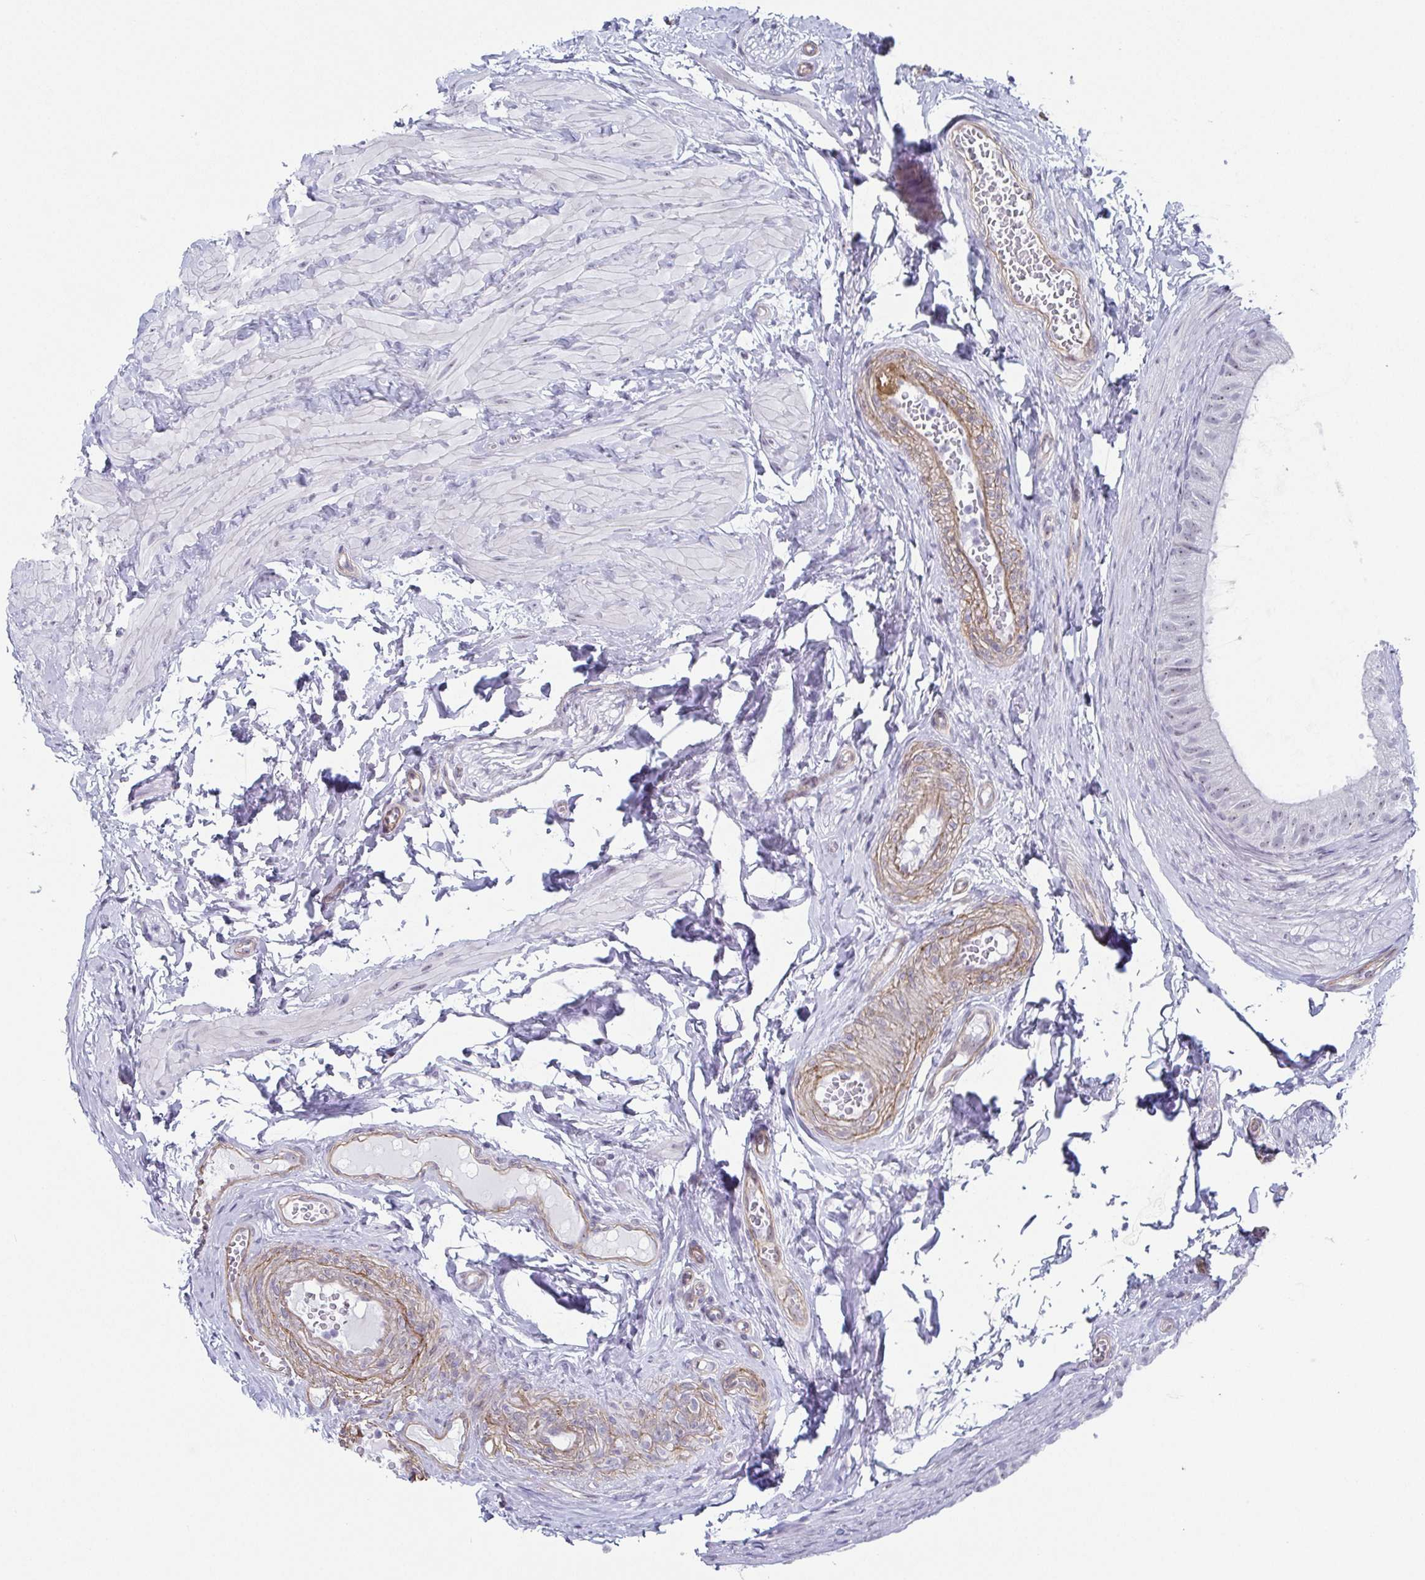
{"staining": {"intensity": "weak", "quantity": "<25%", "location": "nuclear"}, "tissue": "epididymis", "cell_type": "Glandular cells", "image_type": "normal", "snomed": [{"axis": "morphology", "description": "Normal tissue, NOS"}, {"axis": "topography", "description": "Epididymis, spermatic cord, NOS"}, {"axis": "topography", "description": "Epididymis"}, {"axis": "topography", "description": "Peripheral nerve tissue"}], "caption": "The micrograph displays no significant staining in glandular cells of epididymis. (DAB (3,3'-diaminobenzidine) immunohistochemistry, high magnification).", "gene": "EXOSC7", "patient": {"sex": "male", "age": 29}}